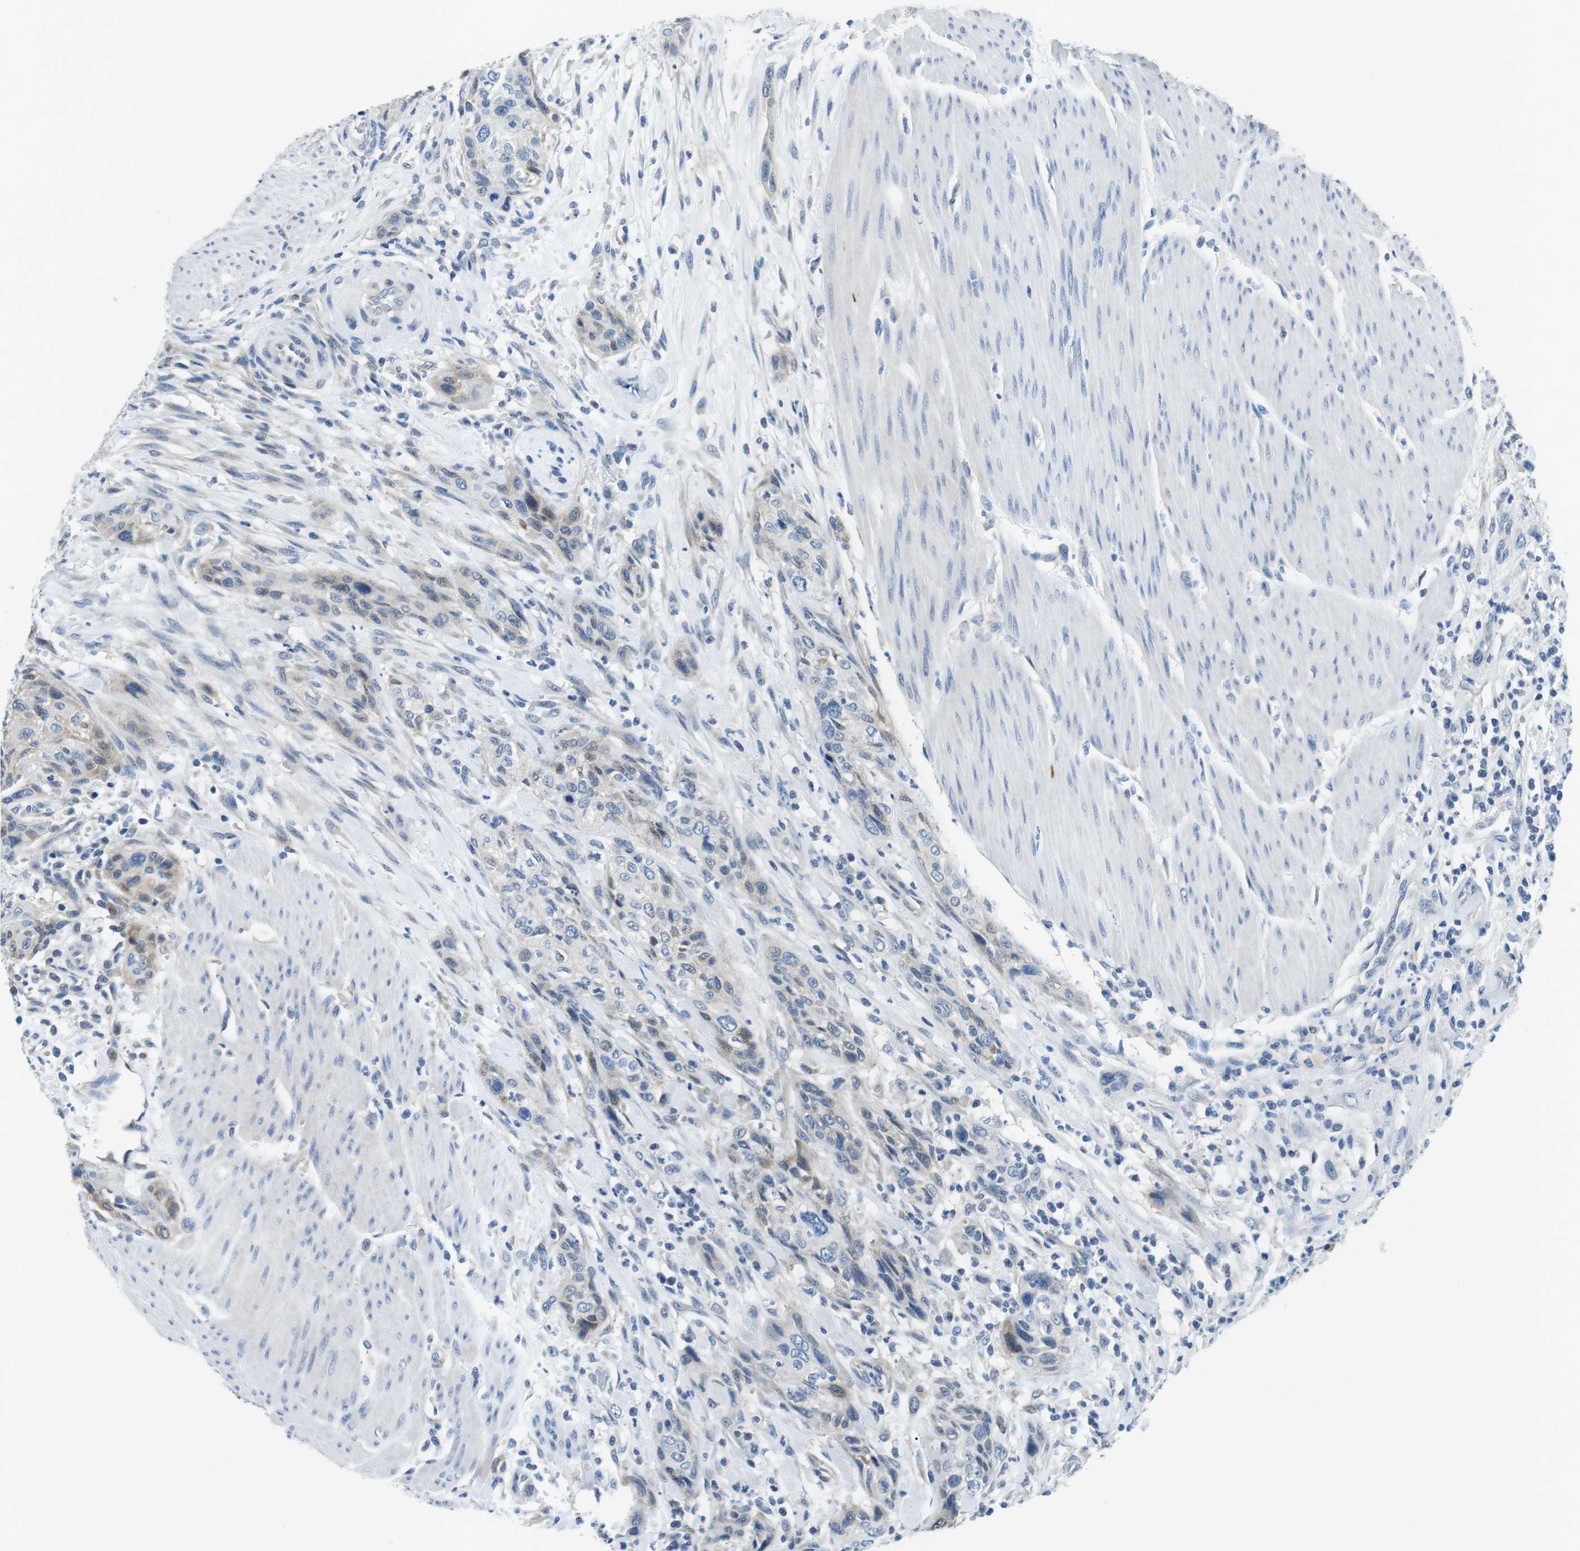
{"staining": {"intensity": "weak", "quantity": "<25%", "location": "cytoplasmic/membranous"}, "tissue": "urothelial cancer", "cell_type": "Tumor cells", "image_type": "cancer", "snomed": [{"axis": "morphology", "description": "Urothelial carcinoma, High grade"}, {"axis": "topography", "description": "Urinary bladder"}], "caption": "This photomicrograph is of urothelial cancer stained with IHC to label a protein in brown with the nuclei are counter-stained blue. There is no expression in tumor cells.", "gene": "PHLDA1", "patient": {"sex": "male", "age": 35}}